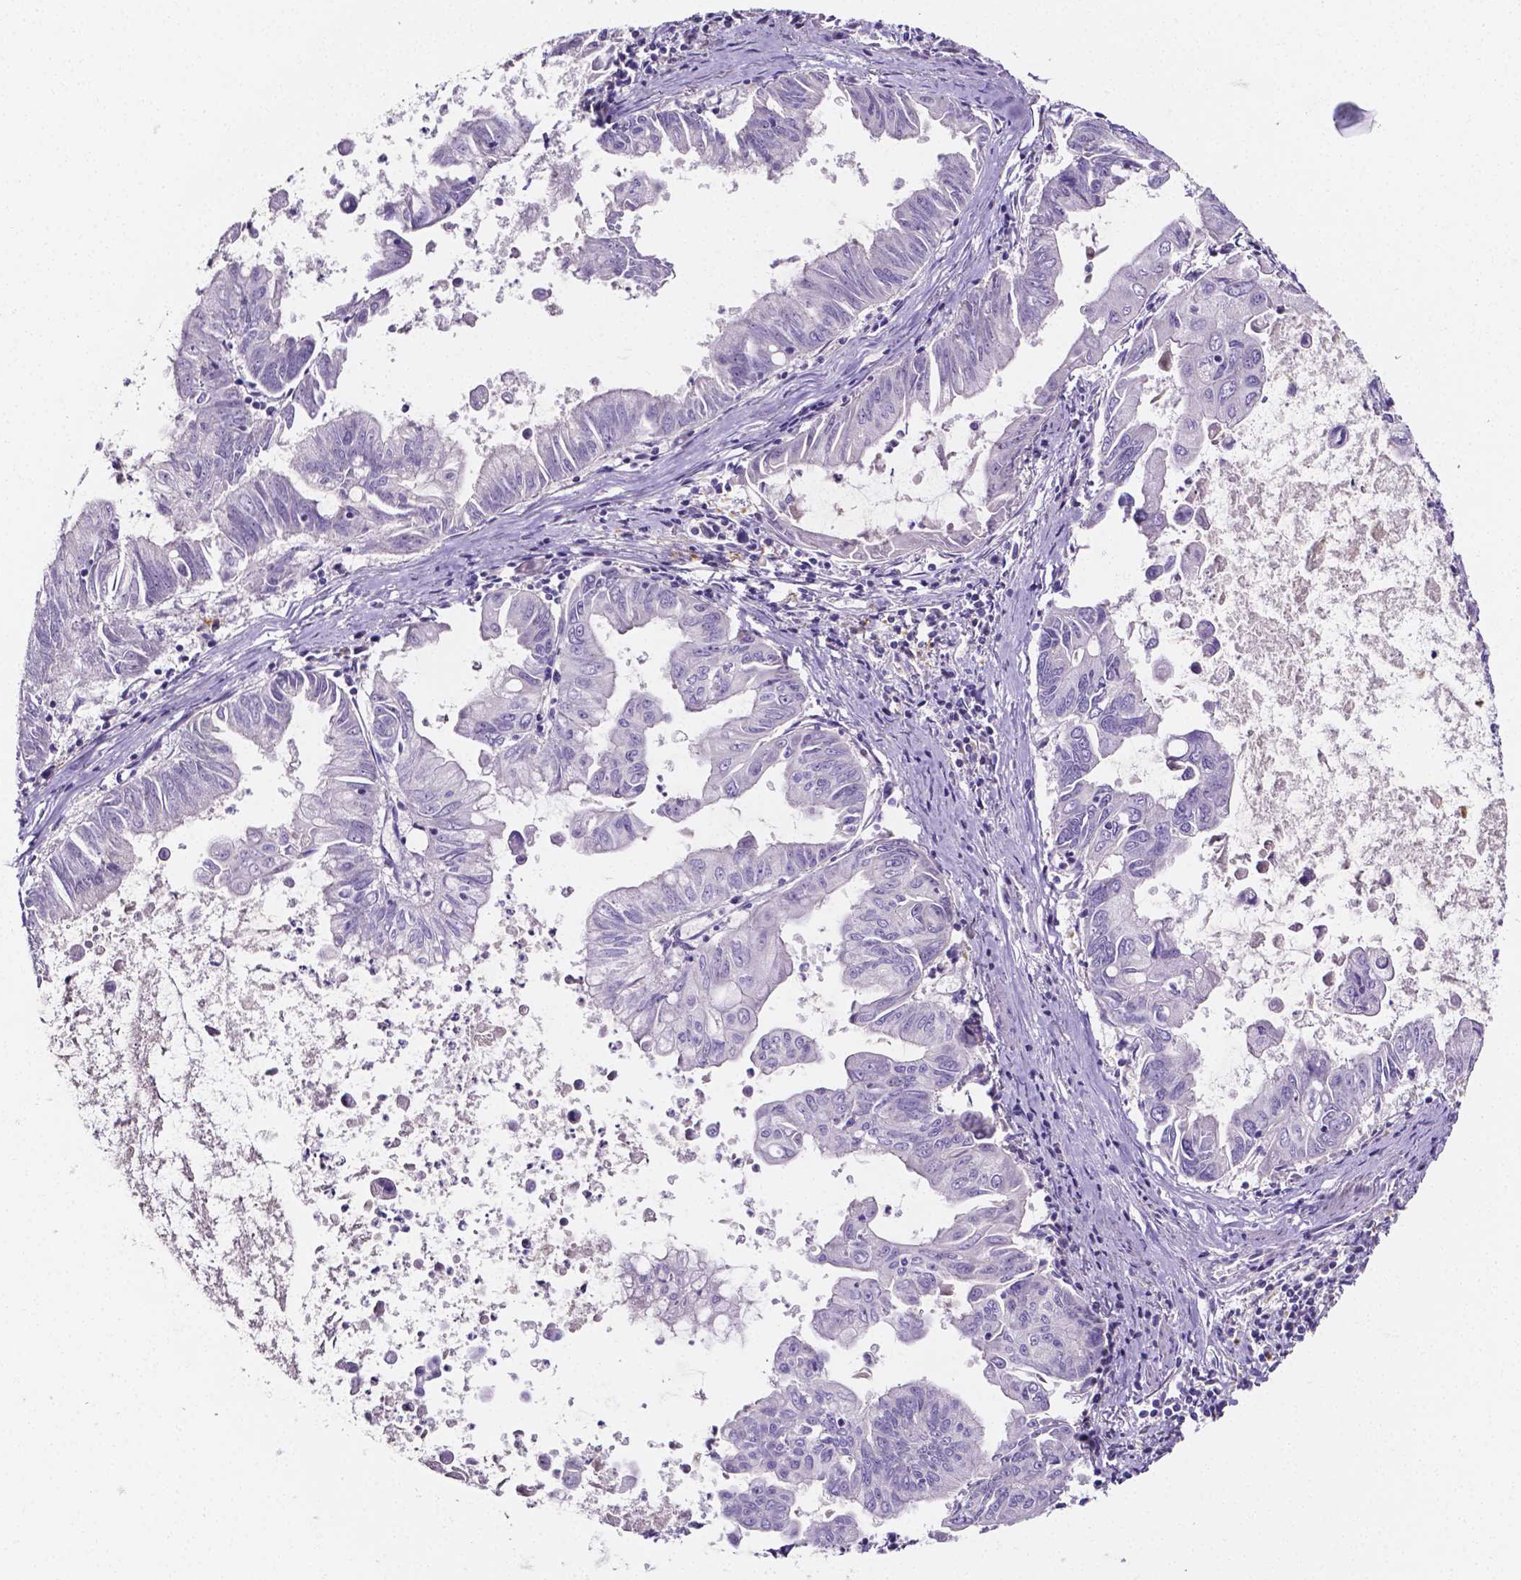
{"staining": {"intensity": "negative", "quantity": "none", "location": "none"}, "tissue": "stomach cancer", "cell_type": "Tumor cells", "image_type": "cancer", "snomed": [{"axis": "morphology", "description": "Adenocarcinoma, NOS"}, {"axis": "topography", "description": "Stomach, upper"}], "caption": "Immunohistochemistry of human adenocarcinoma (stomach) exhibits no expression in tumor cells.", "gene": "NRGN", "patient": {"sex": "male", "age": 80}}